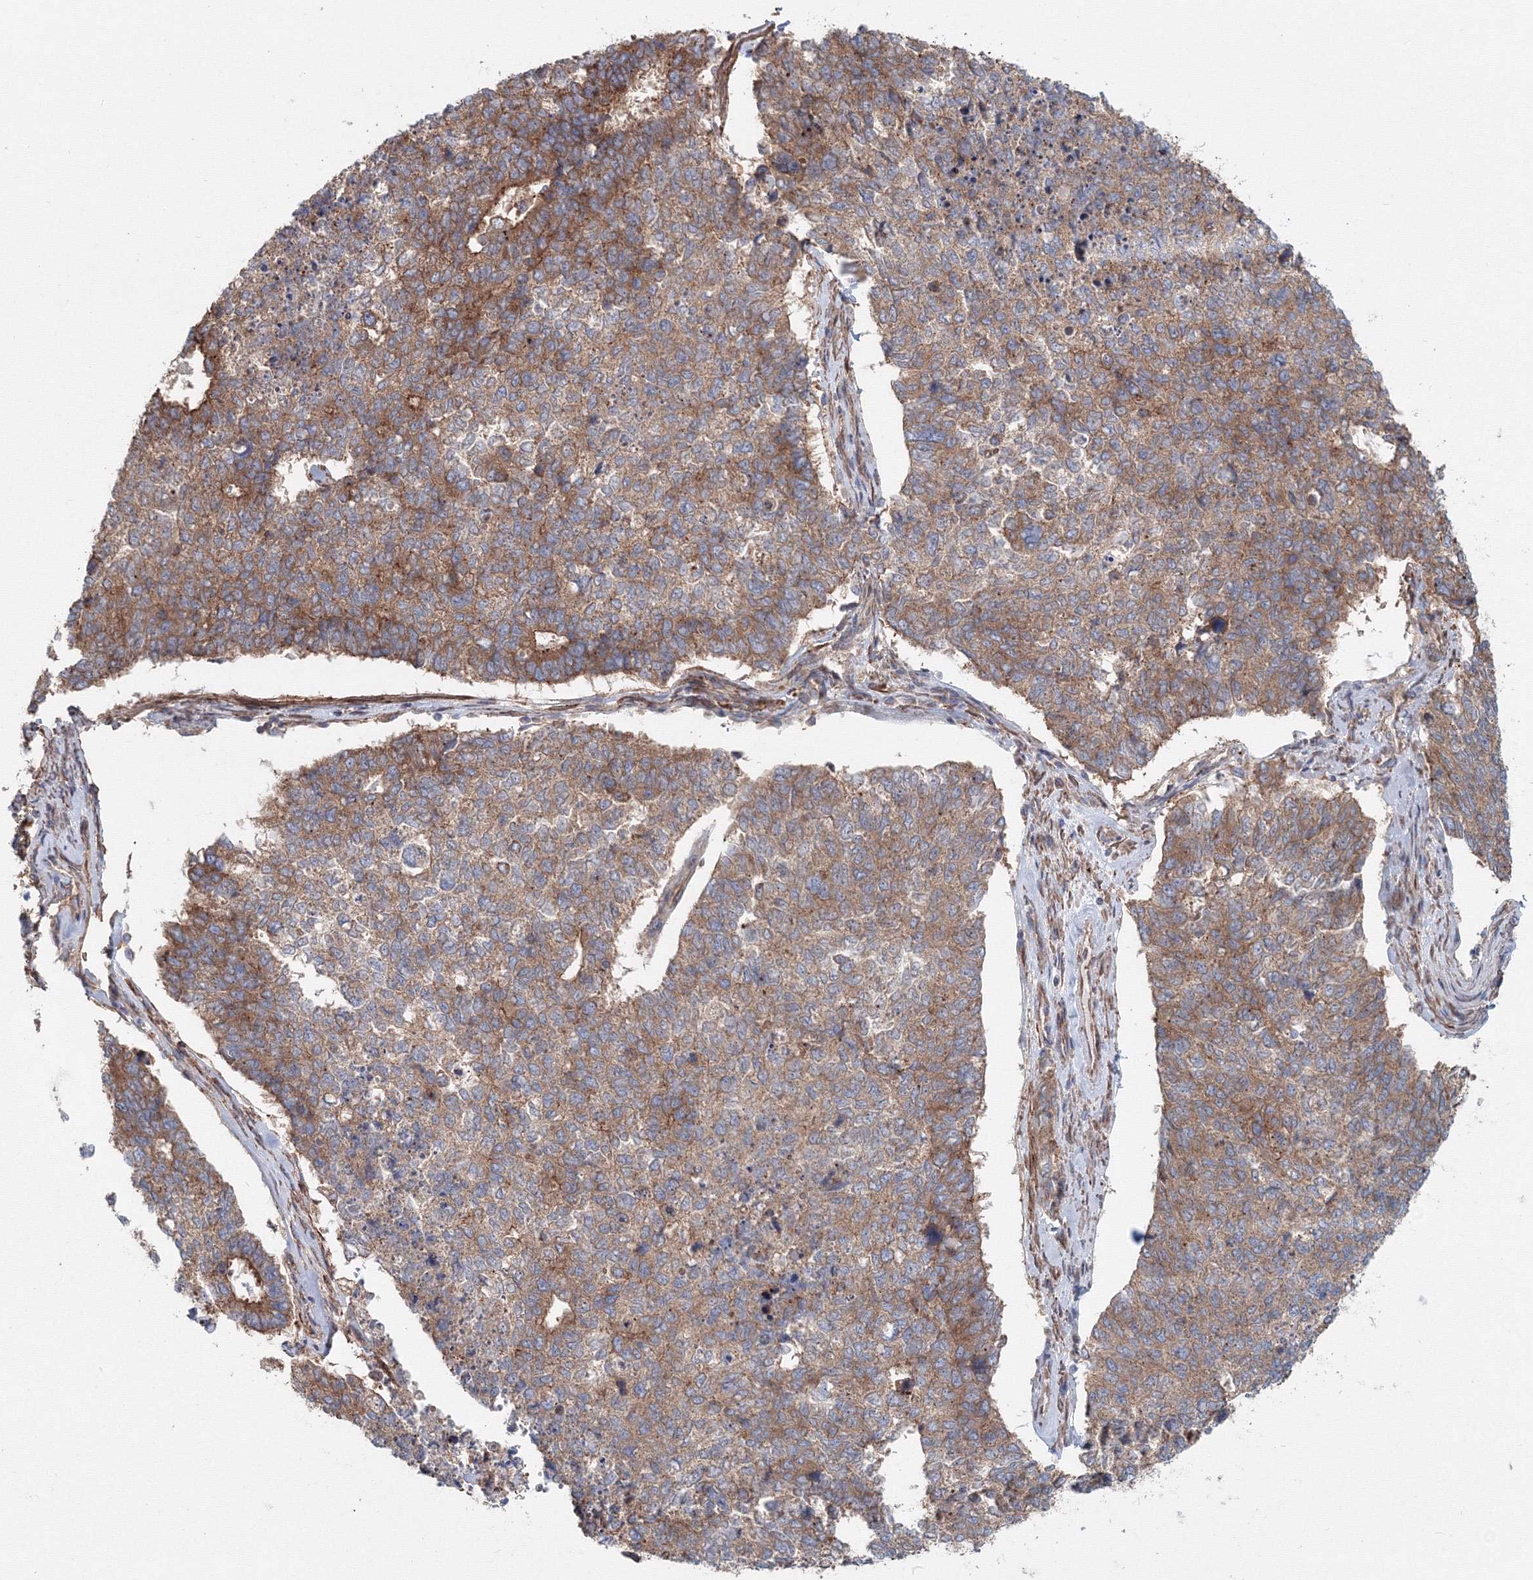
{"staining": {"intensity": "moderate", "quantity": ">75%", "location": "cytoplasmic/membranous"}, "tissue": "cervical cancer", "cell_type": "Tumor cells", "image_type": "cancer", "snomed": [{"axis": "morphology", "description": "Squamous cell carcinoma, NOS"}, {"axis": "topography", "description": "Cervix"}], "caption": "Immunohistochemical staining of human cervical cancer demonstrates moderate cytoplasmic/membranous protein positivity in about >75% of tumor cells.", "gene": "EXOC1", "patient": {"sex": "female", "age": 63}}